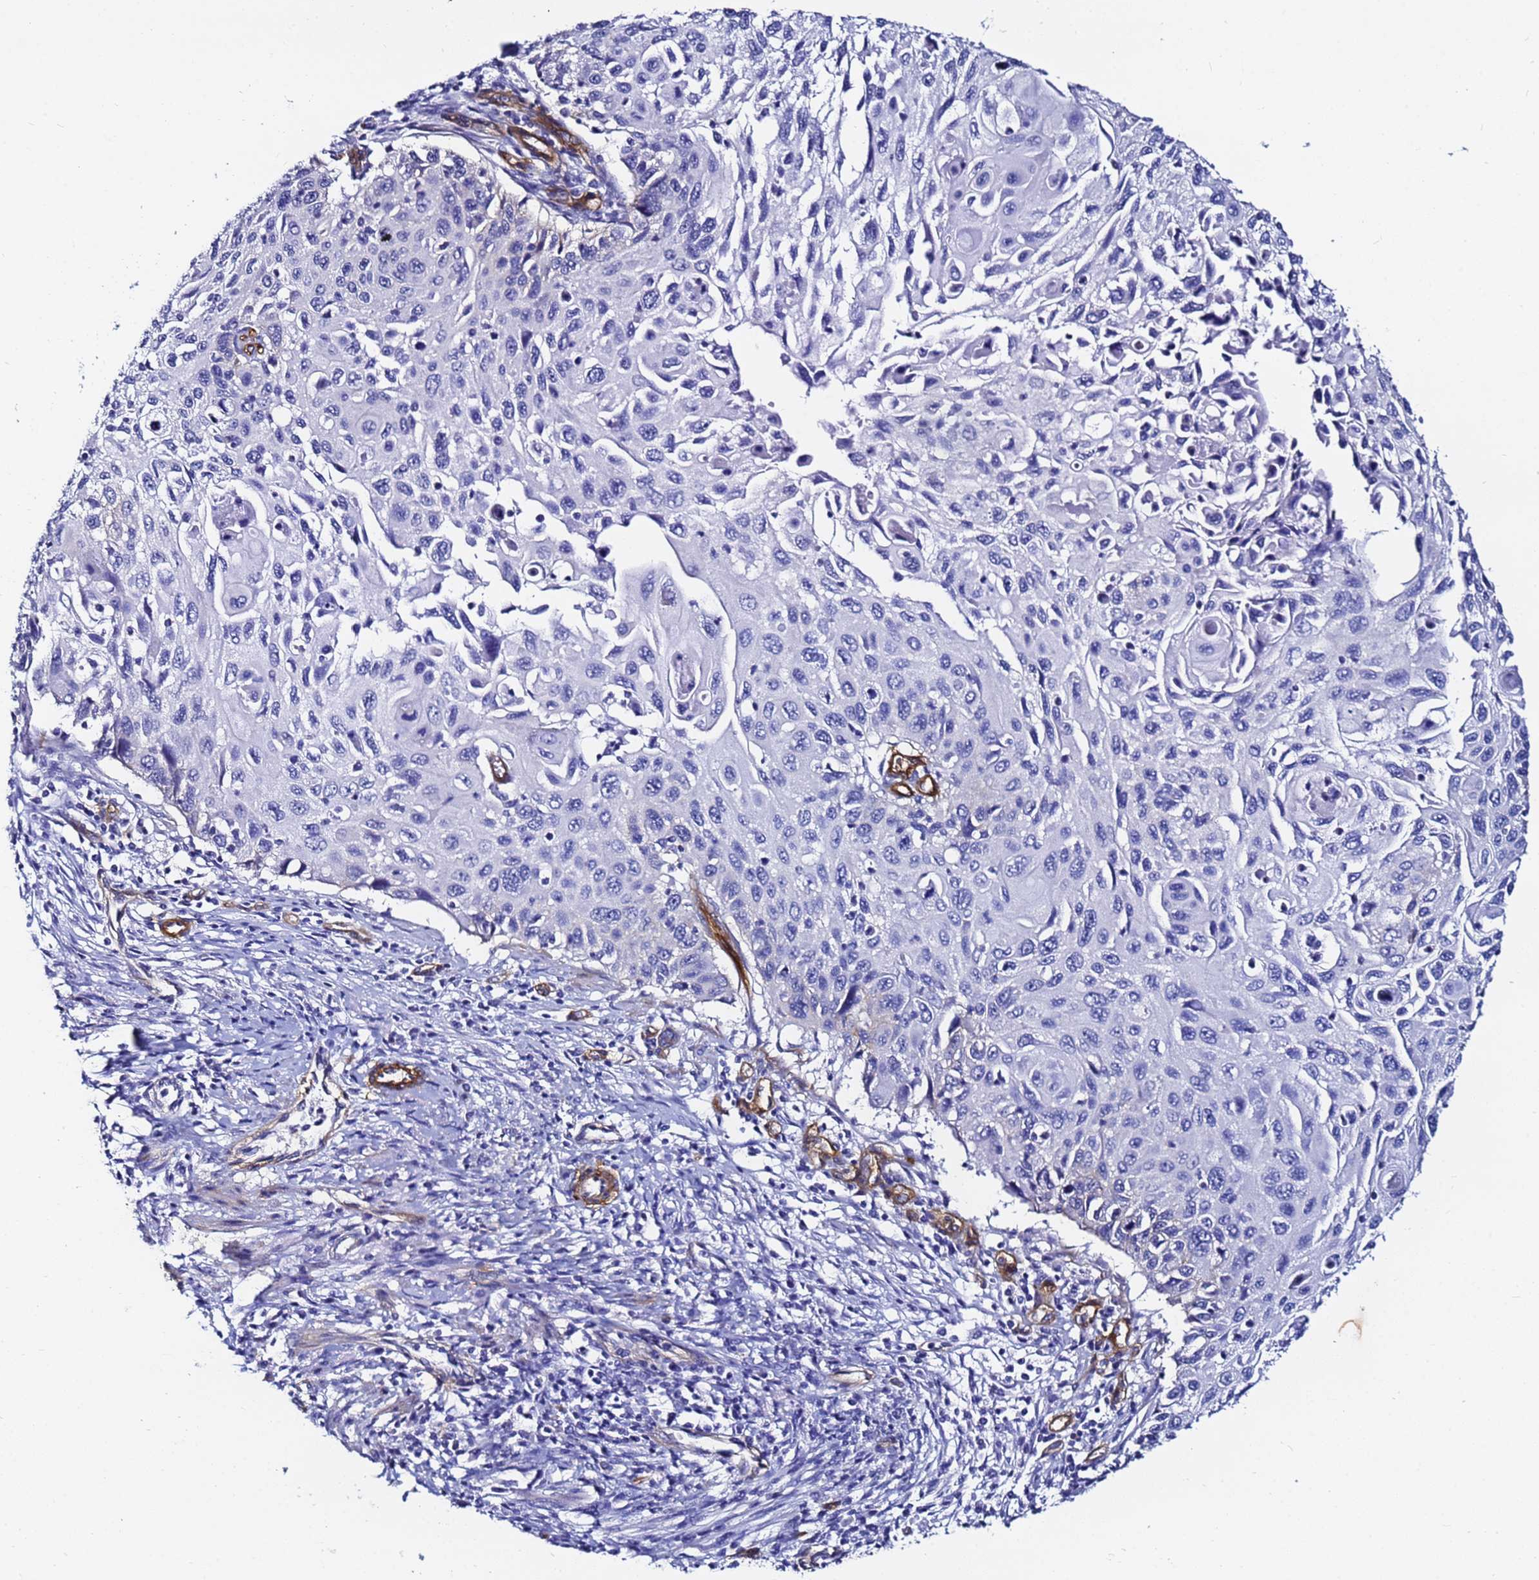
{"staining": {"intensity": "negative", "quantity": "none", "location": "none"}, "tissue": "cervical cancer", "cell_type": "Tumor cells", "image_type": "cancer", "snomed": [{"axis": "morphology", "description": "Squamous cell carcinoma, NOS"}, {"axis": "topography", "description": "Cervix"}], "caption": "Cervical cancer stained for a protein using IHC exhibits no staining tumor cells.", "gene": "DEFB104A", "patient": {"sex": "female", "age": 70}}